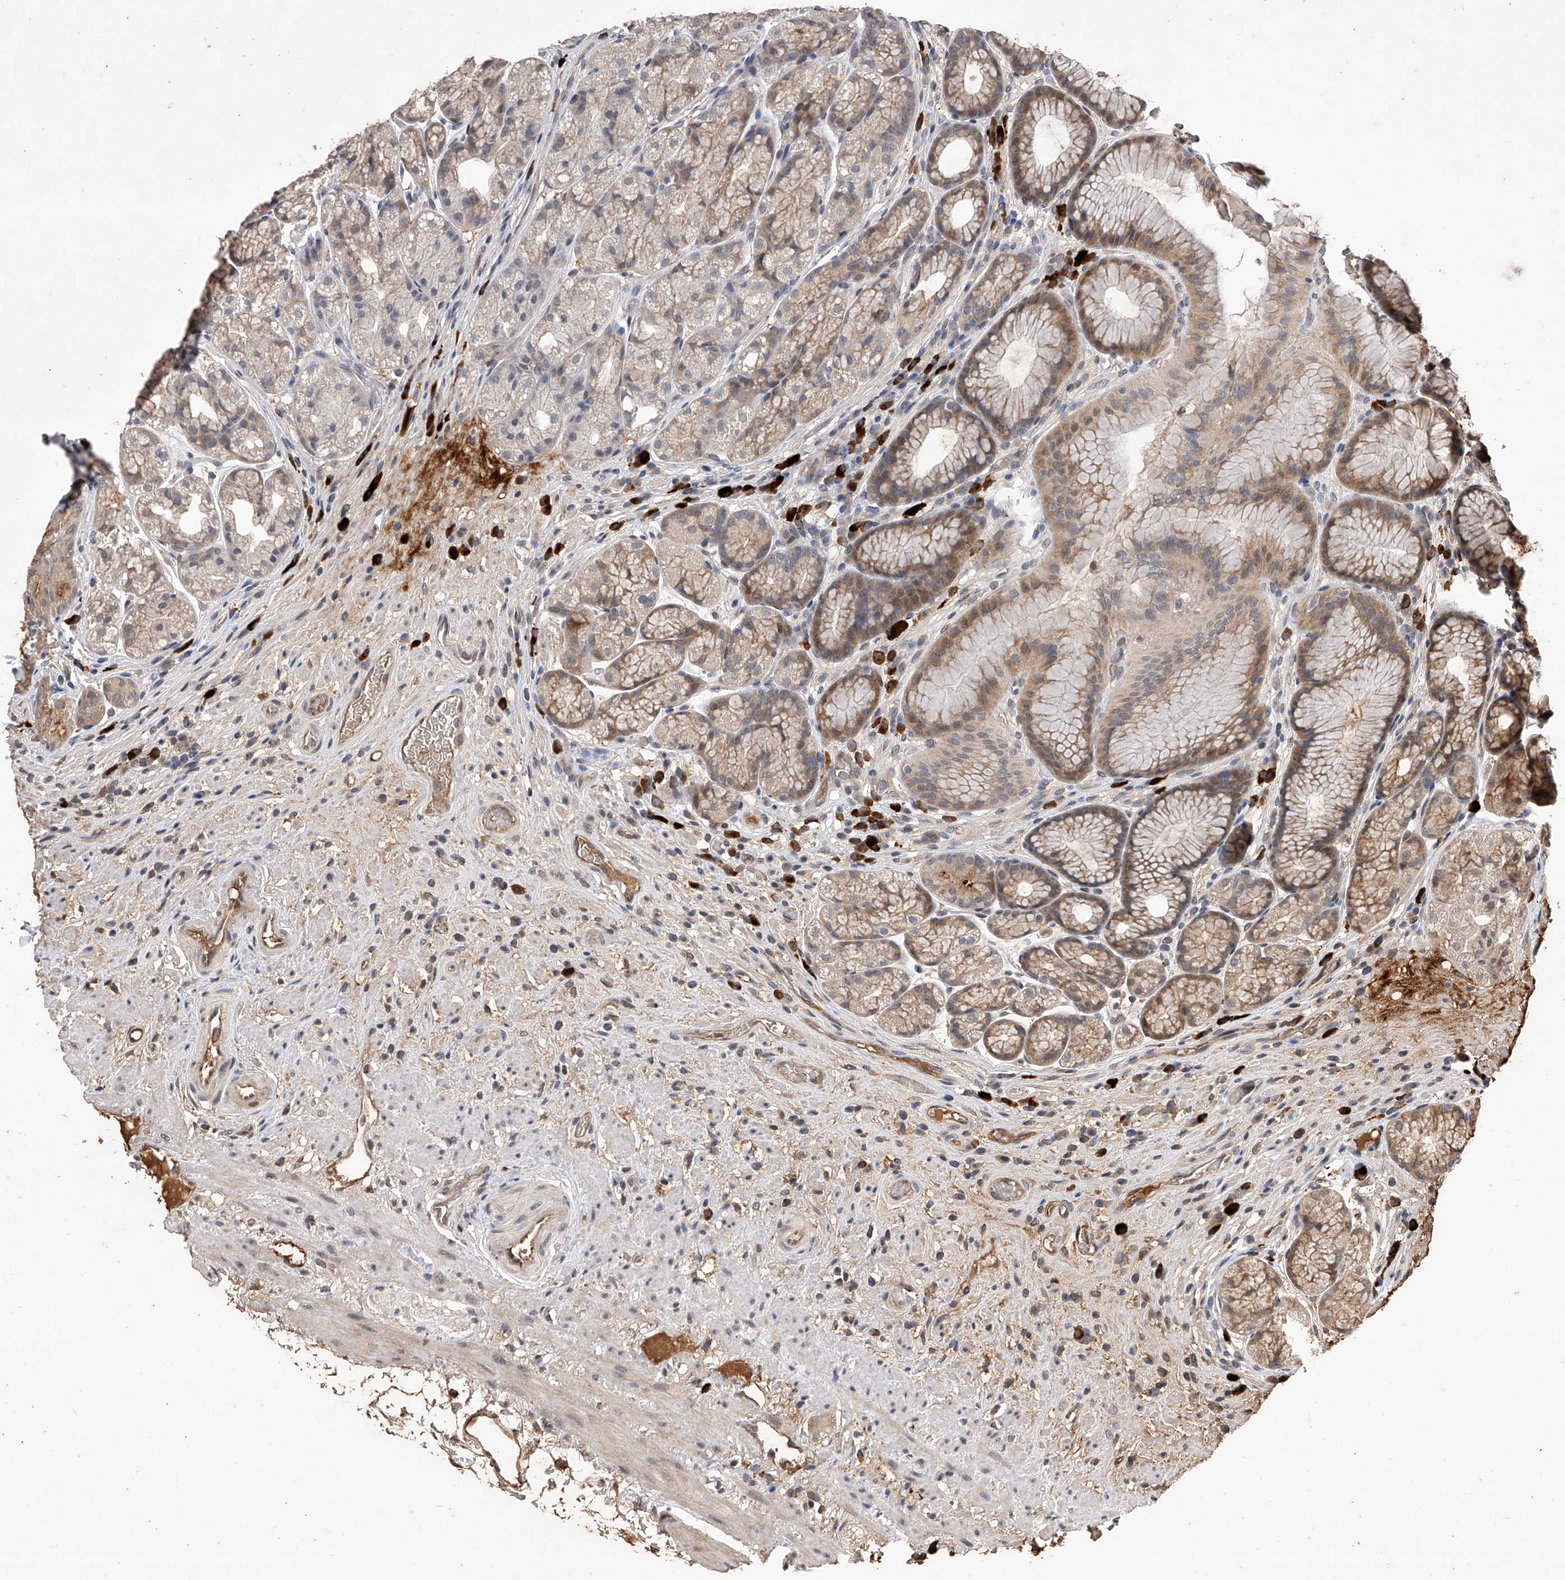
{"staining": {"intensity": "moderate", "quantity": "<25%", "location": "cytoplasmic/membranous,nuclear"}, "tissue": "stomach", "cell_type": "Glandular cells", "image_type": "normal", "snomed": [{"axis": "morphology", "description": "Normal tissue, NOS"}, {"axis": "topography", "description": "Stomach"}], "caption": "Approximately <25% of glandular cells in normal stomach reveal moderate cytoplasmic/membranous,nuclear protein positivity as visualized by brown immunohistochemical staining.", "gene": "CFAP410", "patient": {"sex": "male", "age": 57}}